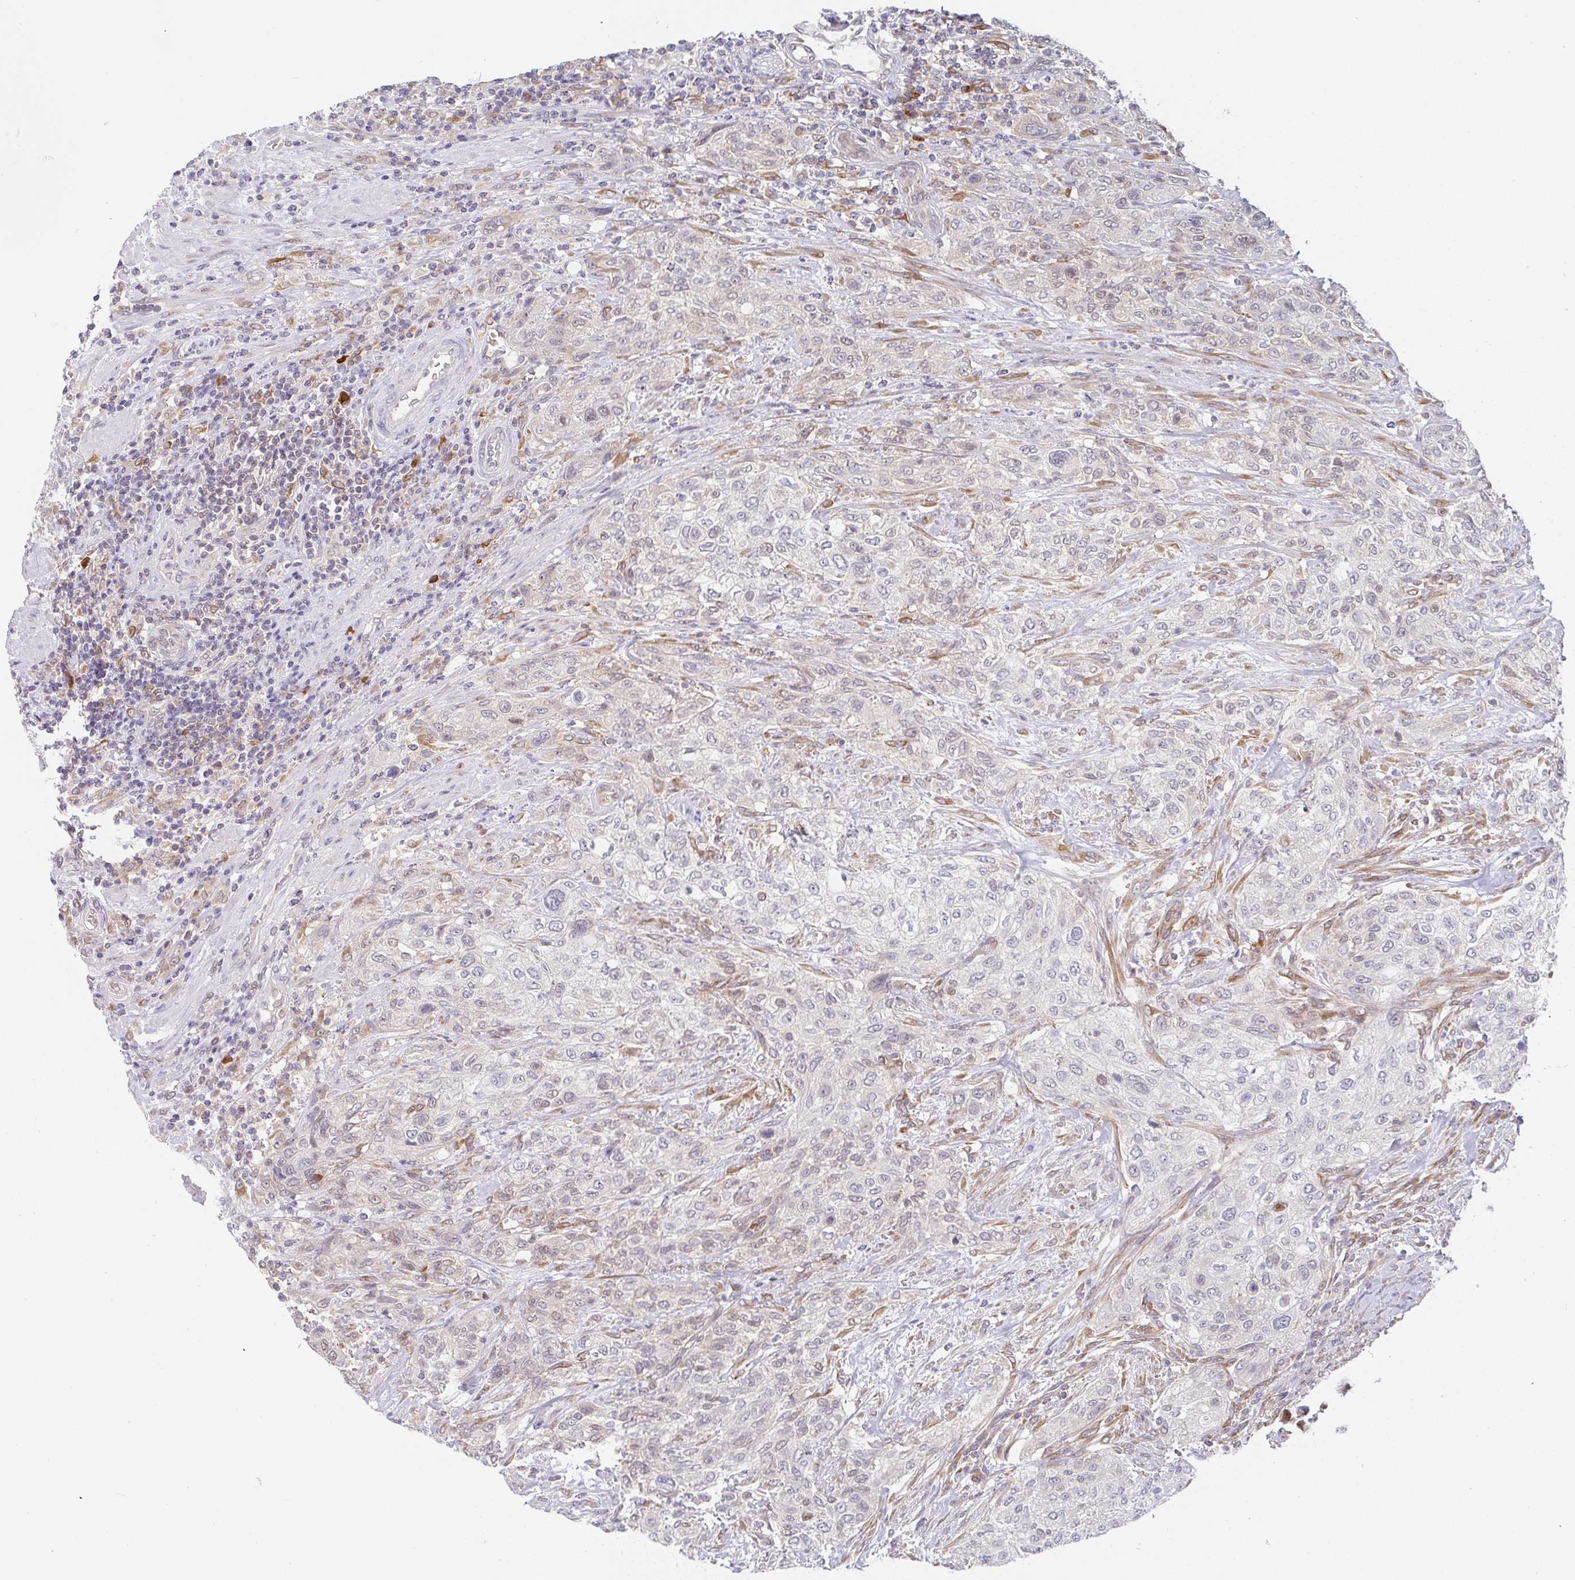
{"staining": {"intensity": "negative", "quantity": "none", "location": "none"}, "tissue": "urothelial cancer", "cell_type": "Tumor cells", "image_type": "cancer", "snomed": [{"axis": "morphology", "description": "Normal tissue, NOS"}, {"axis": "morphology", "description": "Urothelial carcinoma, NOS"}, {"axis": "topography", "description": "Urinary bladder"}, {"axis": "topography", "description": "Peripheral nerve tissue"}], "caption": "The histopathology image exhibits no staining of tumor cells in urothelial cancer.", "gene": "DERL2", "patient": {"sex": "male", "age": 35}}